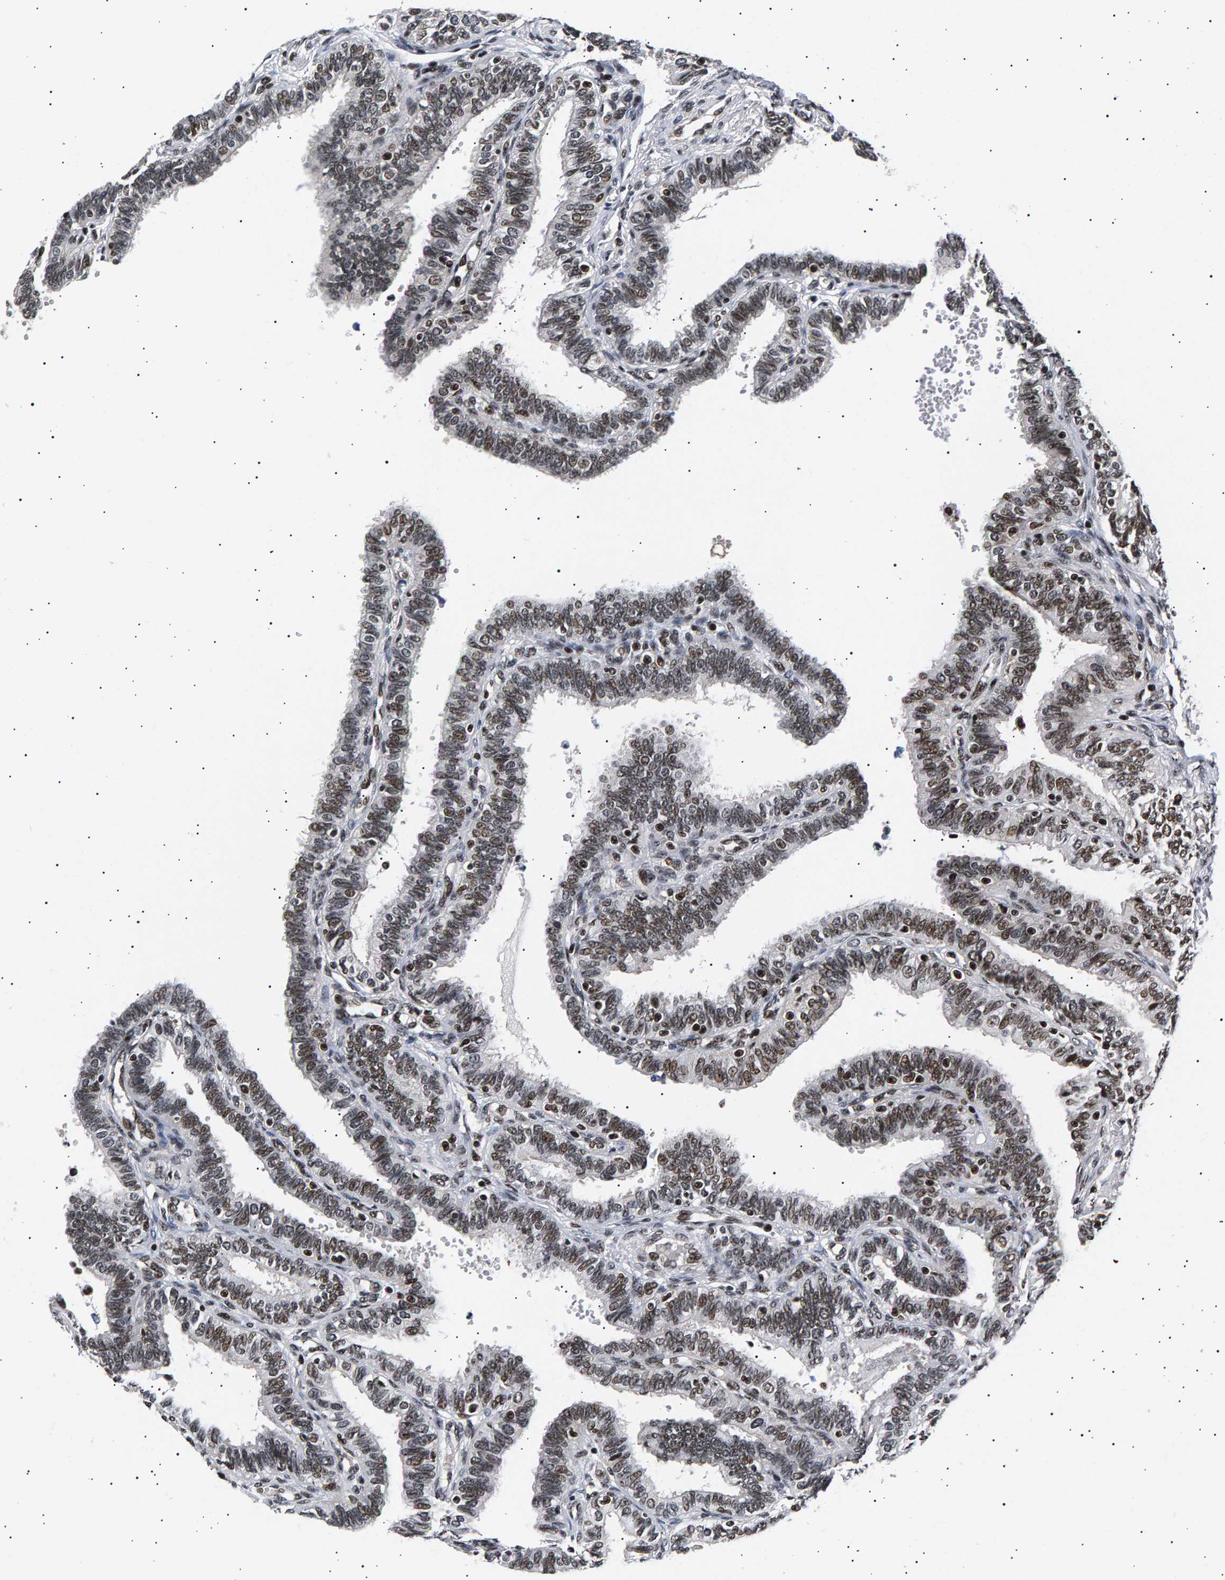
{"staining": {"intensity": "moderate", "quantity": "25%-75%", "location": "nuclear"}, "tissue": "fallopian tube", "cell_type": "Glandular cells", "image_type": "normal", "snomed": [{"axis": "morphology", "description": "Normal tissue, NOS"}, {"axis": "topography", "description": "Fallopian tube"}, {"axis": "topography", "description": "Placenta"}], "caption": "The photomicrograph reveals immunohistochemical staining of benign fallopian tube. There is moderate nuclear expression is seen in approximately 25%-75% of glandular cells.", "gene": "ANKRD40", "patient": {"sex": "female", "age": 34}}